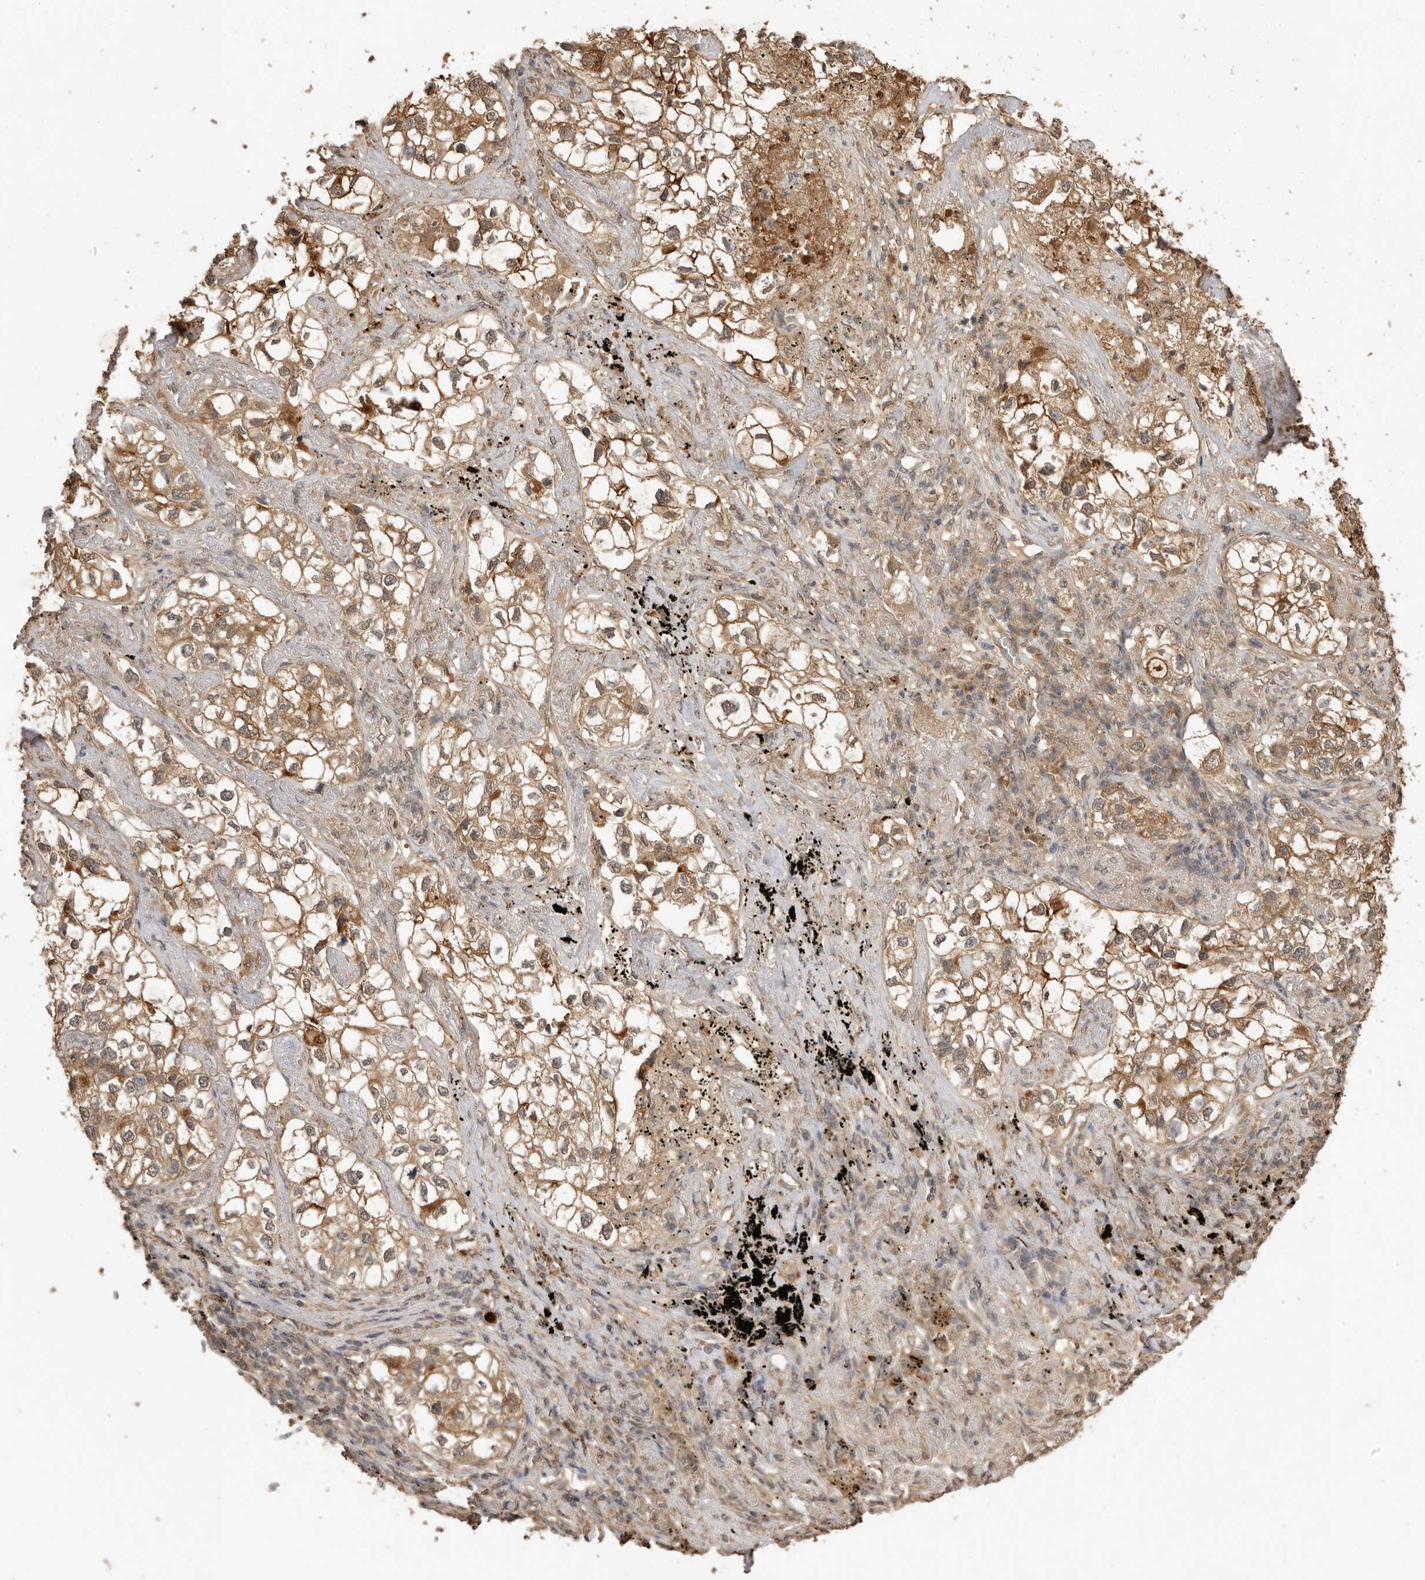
{"staining": {"intensity": "moderate", "quantity": ">75%", "location": "cytoplasmic/membranous"}, "tissue": "lung cancer", "cell_type": "Tumor cells", "image_type": "cancer", "snomed": [{"axis": "morphology", "description": "Adenocarcinoma, NOS"}, {"axis": "topography", "description": "Lung"}], "caption": "Immunohistochemistry (IHC) of lung cancer (adenocarcinoma) displays medium levels of moderate cytoplasmic/membranous positivity in approximately >75% of tumor cells. (DAB IHC with brightfield microscopy, high magnification).", "gene": "JAG2", "patient": {"sex": "male", "age": 63}}